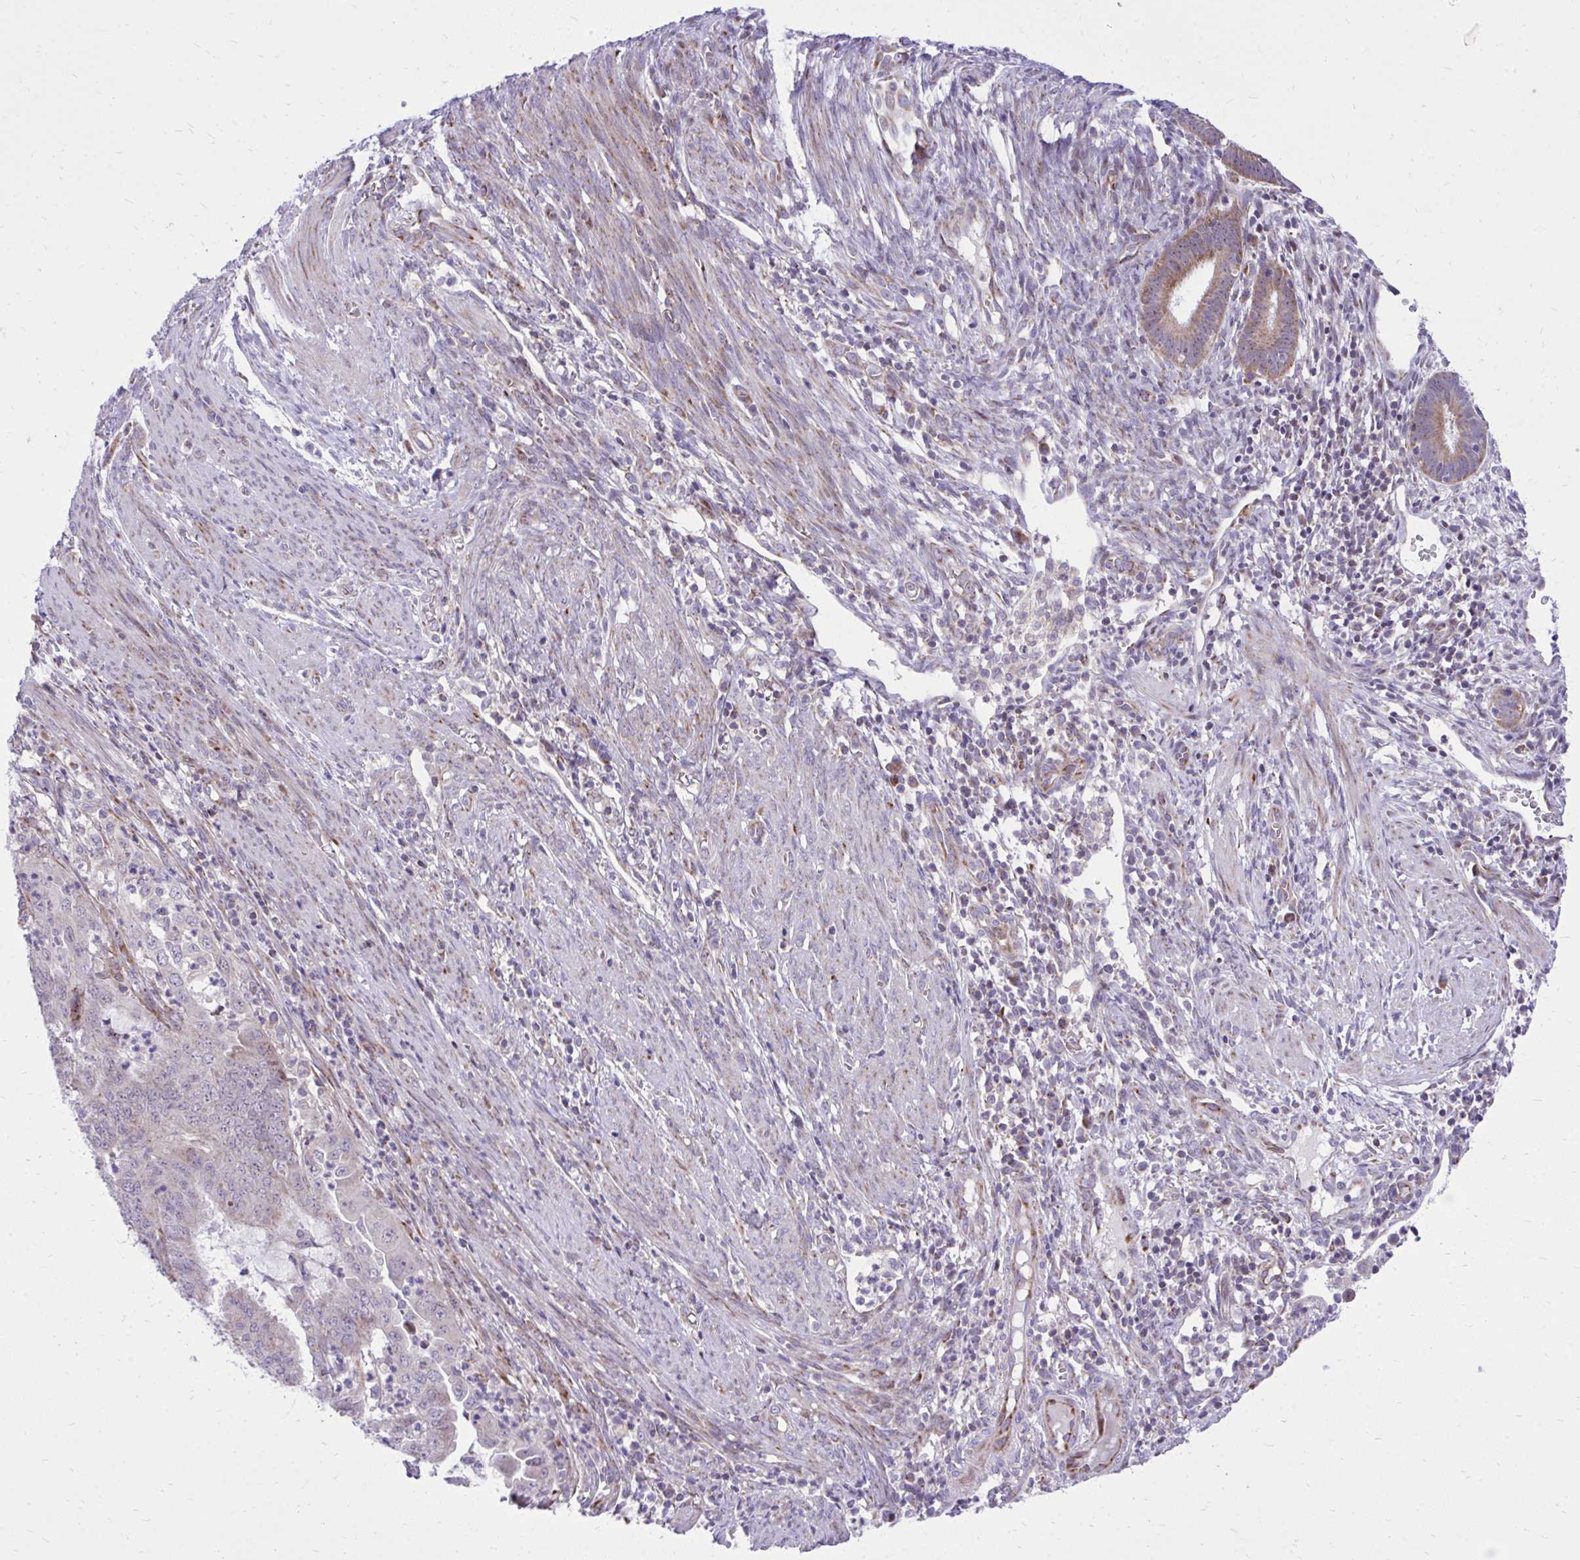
{"staining": {"intensity": "negative", "quantity": "none", "location": "none"}, "tissue": "endometrial cancer", "cell_type": "Tumor cells", "image_type": "cancer", "snomed": [{"axis": "morphology", "description": "Adenocarcinoma, NOS"}, {"axis": "topography", "description": "Endometrium"}], "caption": "The micrograph displays no staining of tumor cells in endometrial cancer (adenocarcinoma). (Immunohistochemistry, brightfield microscopy, high magnification).", "gene": "GPRIN3", "patient": {"sex": "female", "age": 51}}